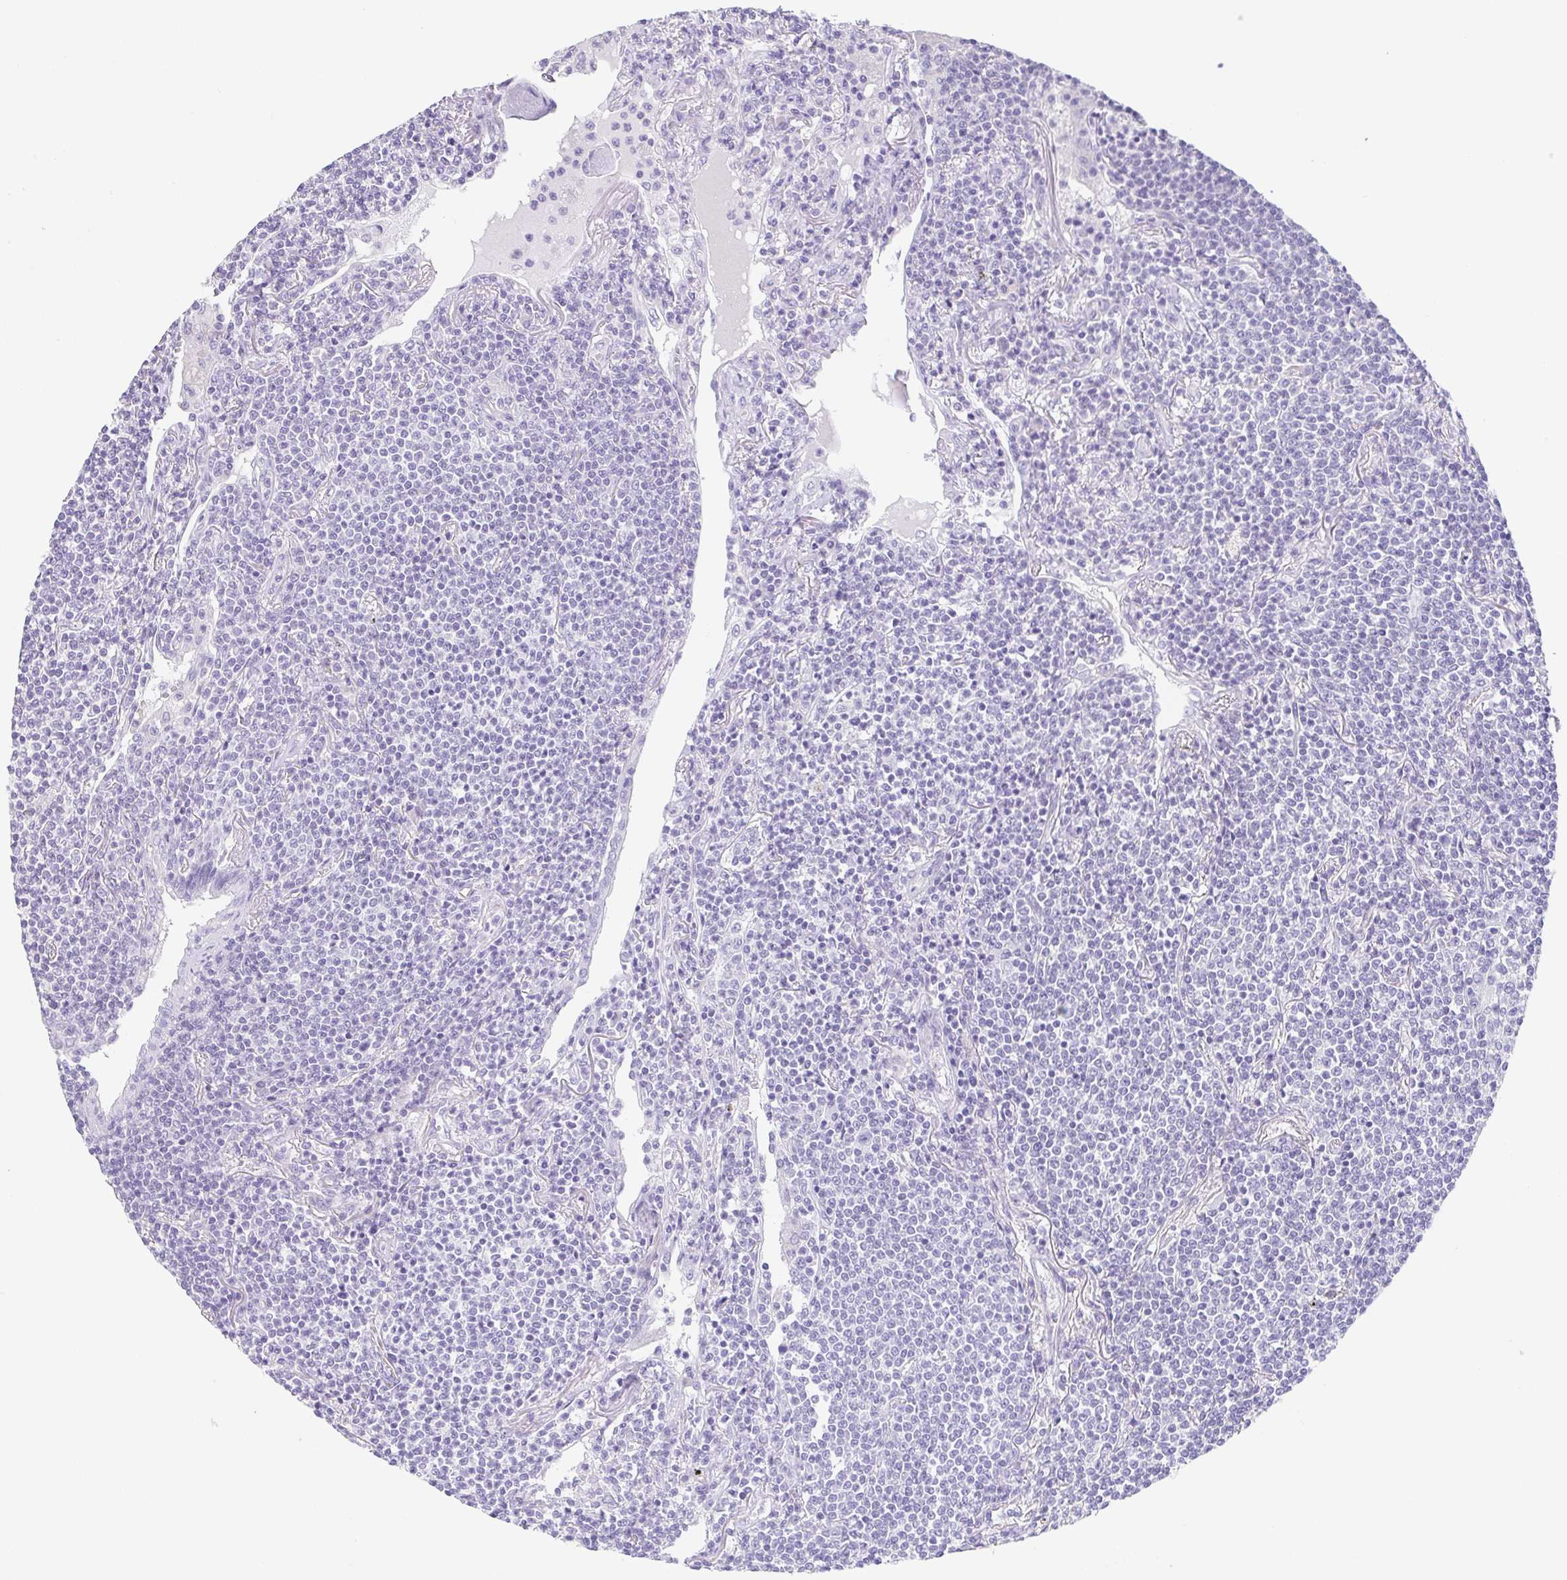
{"staining": {"intensity": "negative", "quantity": "none", "location": "none"}, "tissue": "lymphoma", "cell_type": "Tumor cells", "image_type": "cancer", "snomed": [{"axis": "morphology", "description": "Malignant lymphoma, non-Hodgkin's type, Low grade"}, {"axis": "topography", "description": "Lung"}], "caption": "A high-resolution micrograph shows IHC staining of lymphoma, which displays no significant staining in tumor cells.", "gene": "HDGFL1", "patient": {"sex": "female", "age": 71}}